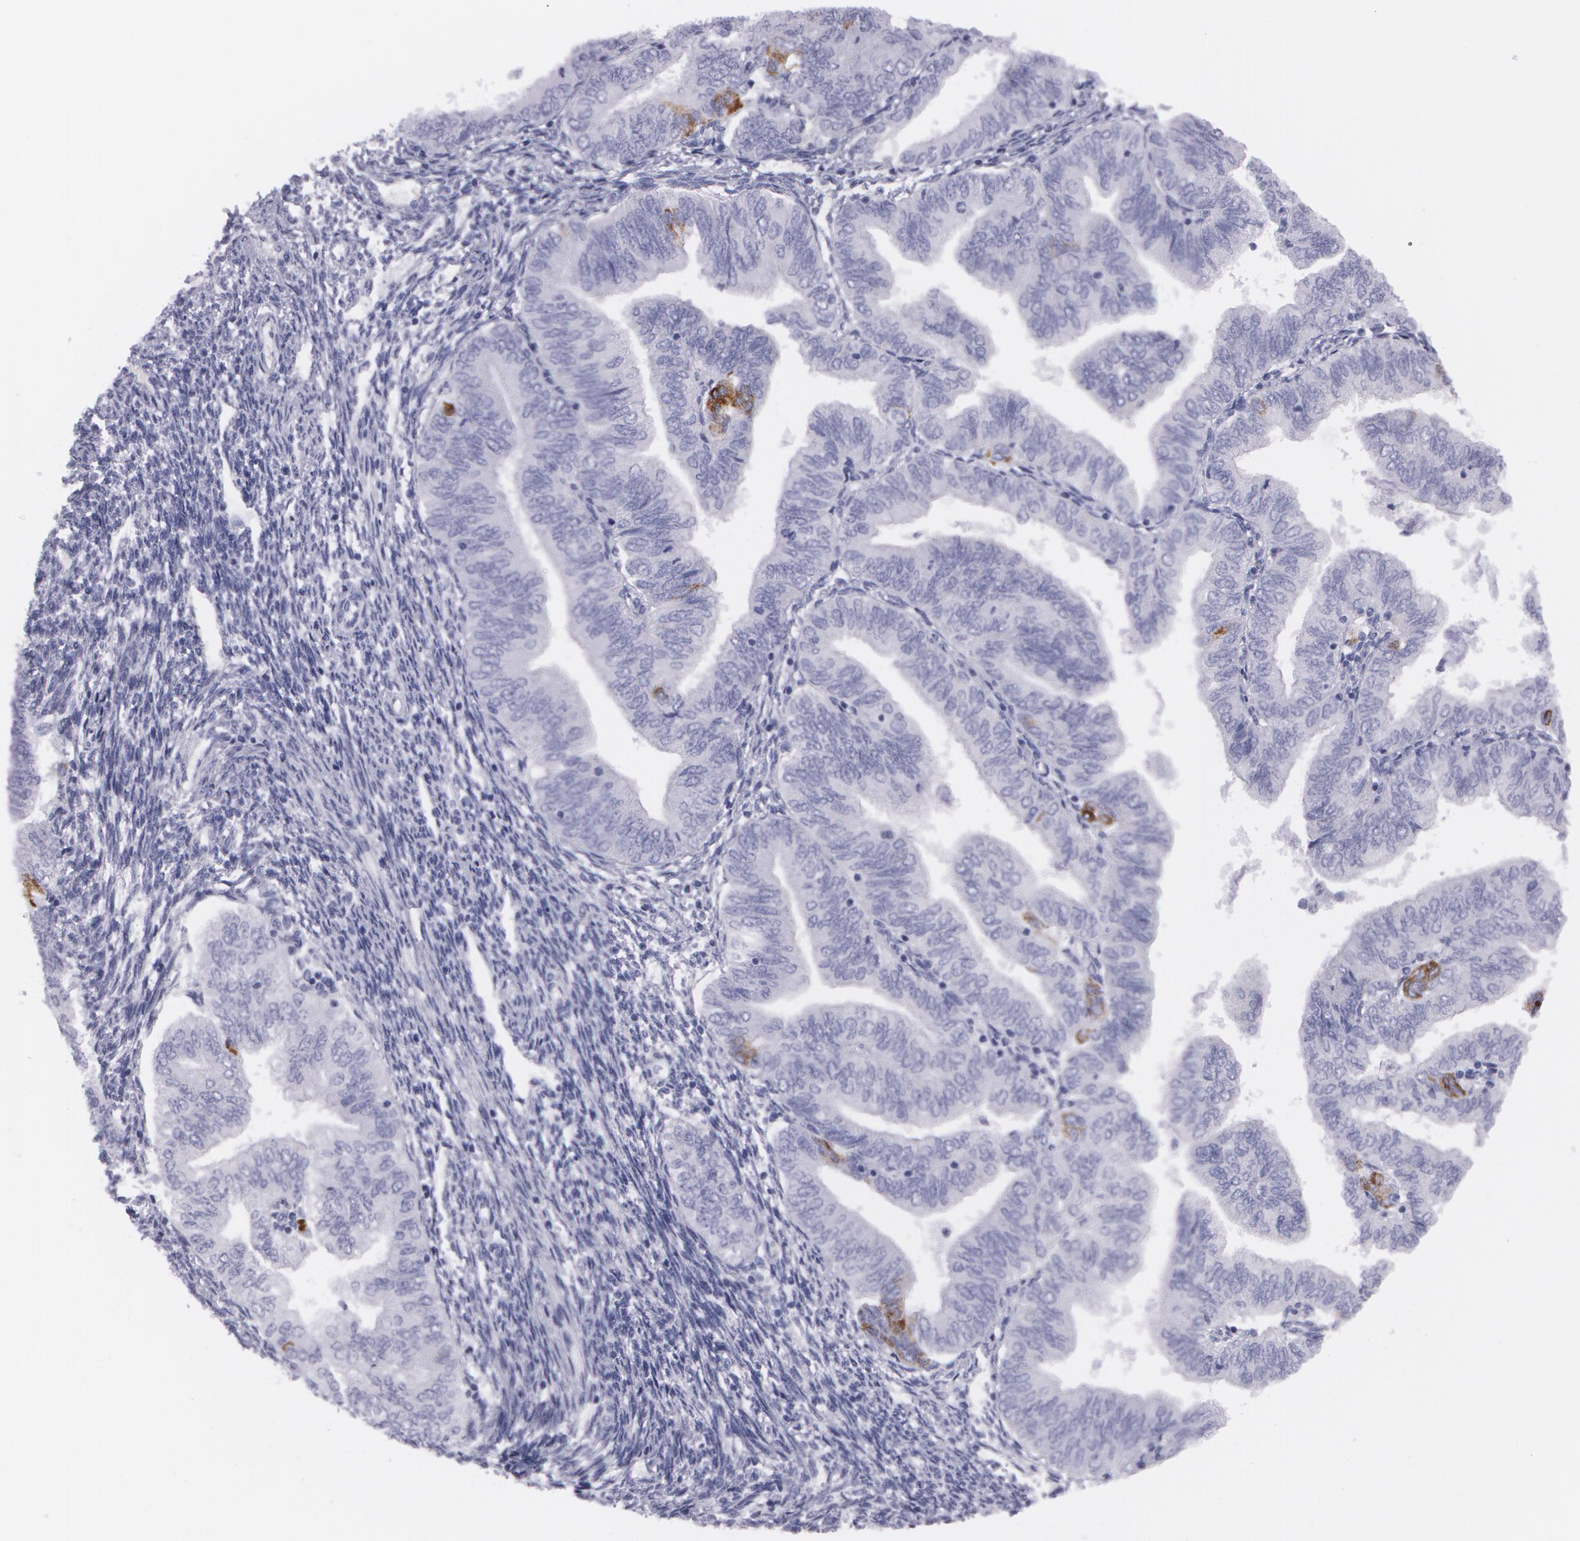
{"staining": {"intensity": "negative", "quantity": "none", "location": "none"}, "tissue": "endometrial cancer", "cell_type": "Tumor cells", "image_type": "cancer", "snomed": [{"axis": "morphology", "description": "Adenocarcinoma, NOS"}, {"axis": "topography", "description": "Endometrium"}], "caption": "Protein analysis of endometrial cancer (adenocarcinoma) demonstrates no significant positivity in tumor cells.", "gene": "AMACR", "patient": {"sex": "female", "age": 51}}